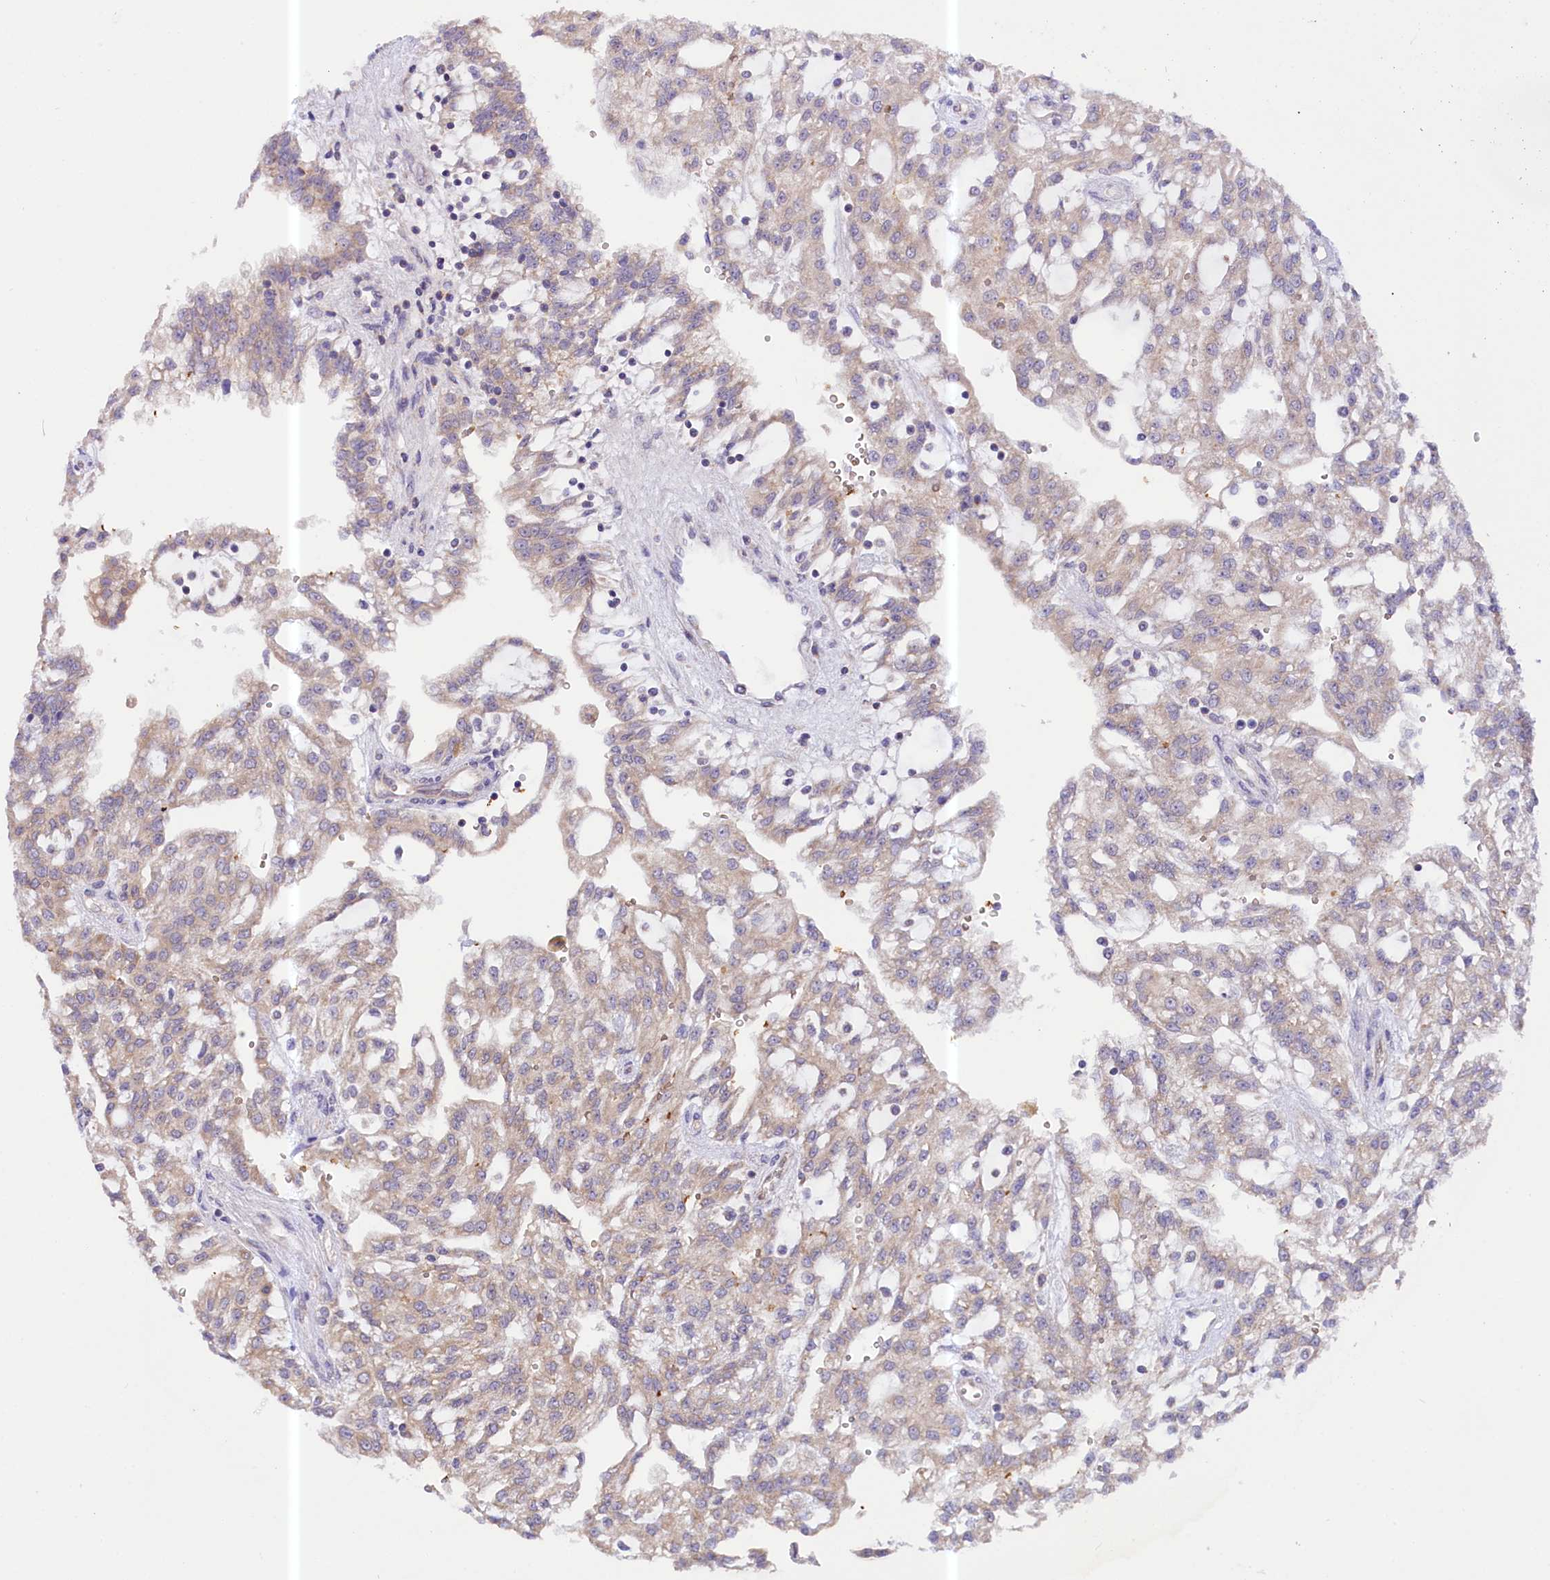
{"staining": {"intensity": "weak", "quantity": ">75%", "location": "cytoplasmic/membranous"}, "tissue": "renal cancer", "cell_type": "Tumor cells", "image_type": "cancer", "snomed": [{"axis": "morphology", "description": "Adenocarcinoma, NOS"}, {"axis": "topography", "description": "Kidney"}], "caption": "Immunohistochemistry photomicrograph of neoplastic tissue: renal cancer (adenocarcinoma) stained using IHC shows low levels of weak protein expression localized specifically in the cytoplasmic/membranous of tumor cells, appearing as a cytoplasmic/membranous brown color.", "gene": "CEP295", "patient": {"sex": "male", "age": 63}}